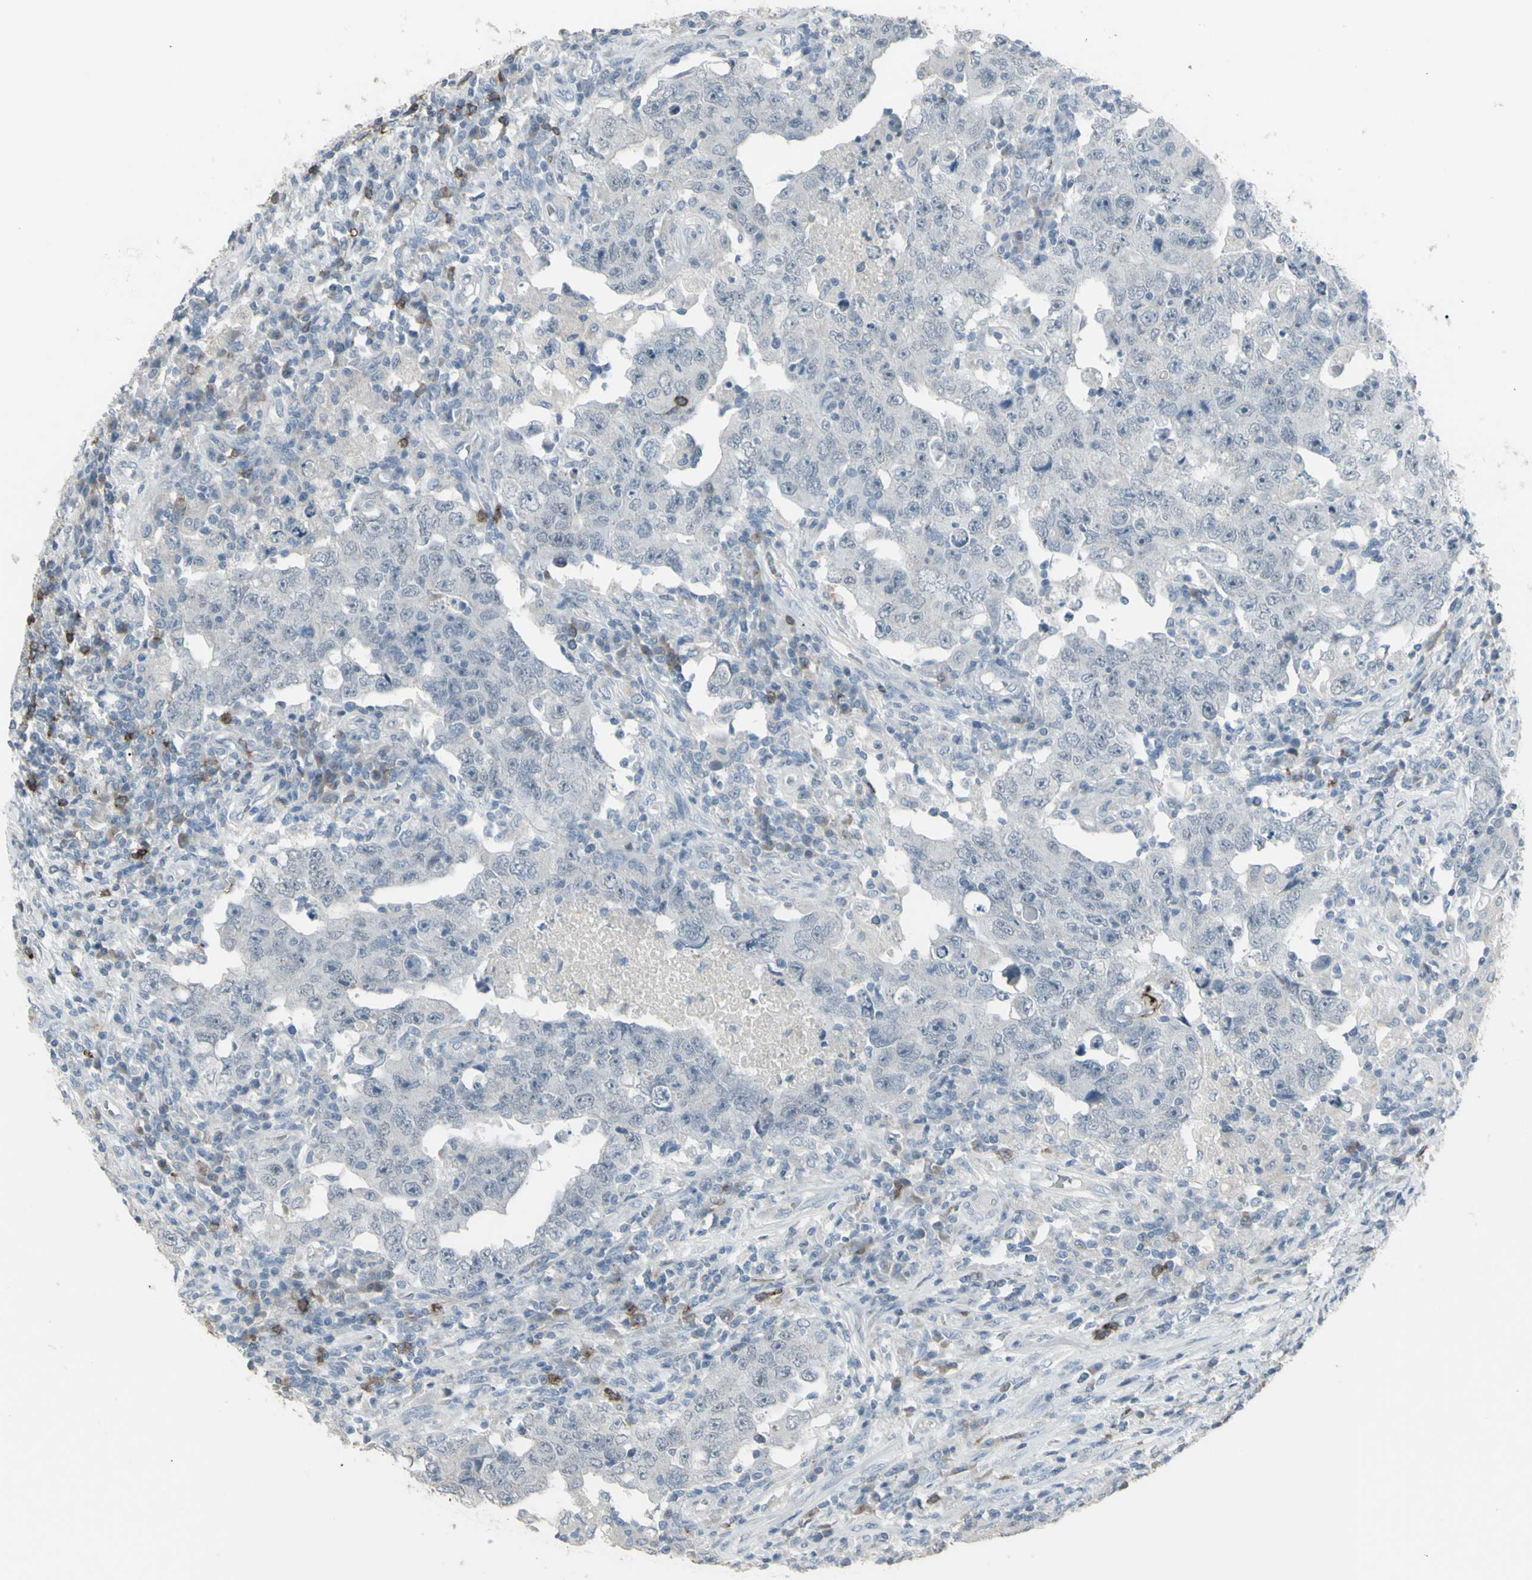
{"staining": {"intensity": "negative", "quantity": "none", "location": "none"}, "tissue": "testis cancer", "cell_type": "Tumor cells", "image_type": "cancer", "snomed": [{"axis": "morphology", "description": "Carcinoma, Embryonal, NOS"}, {"axis": "topography", "description": "Testis"}], "caption": "Immunohistochemistry photomicrograph of neoplastic tissue: testis embryonal carcinoma stained with DAB shows no significant protein positivity in tumor cells. The staining is performed using DAB brown chromogen with nuclei counter-stained in using hematoxylin.", "gene": "CD79B", "patient": {"sex": "male", "age": 26}}